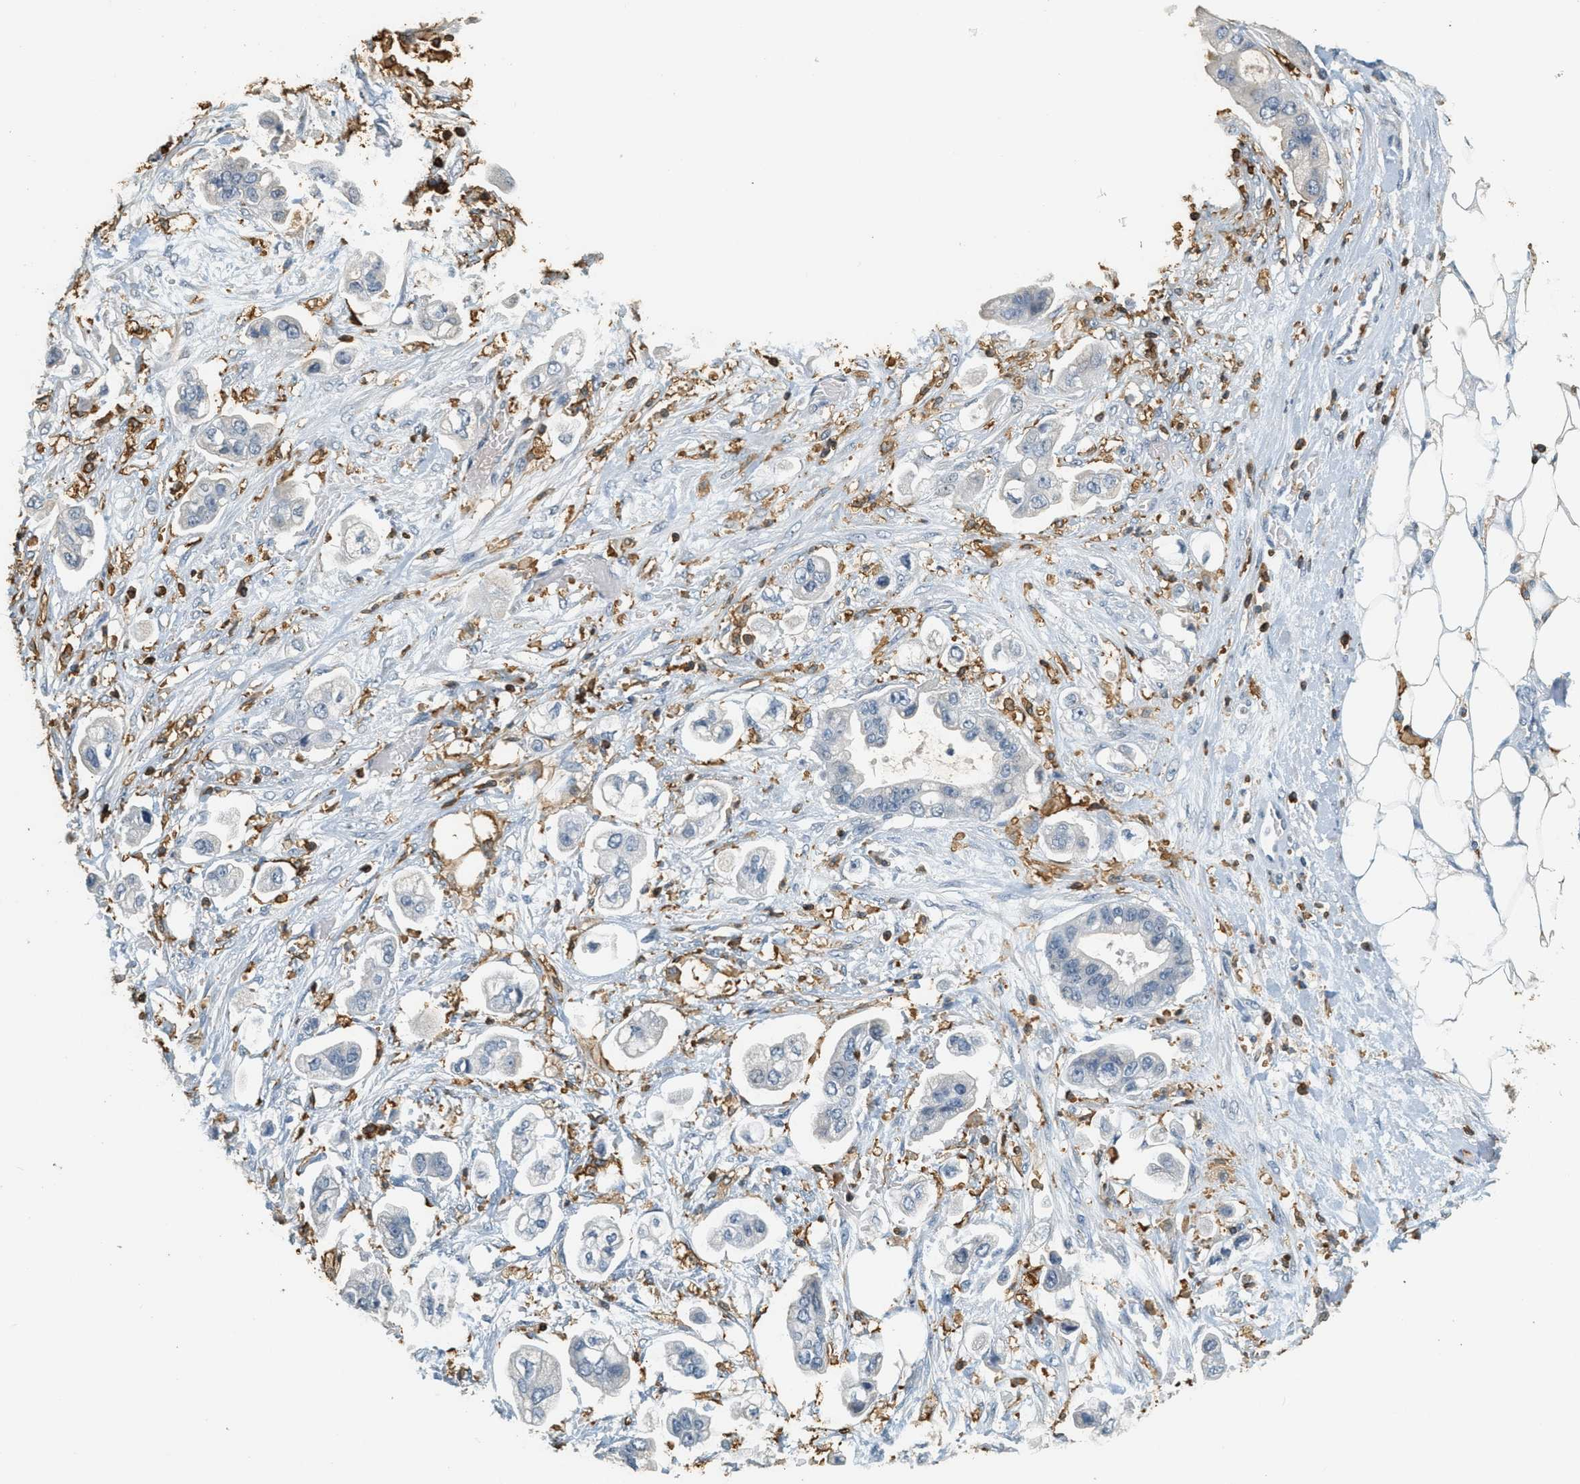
{"staining": {"intensity": "negative", "quantity": "none", "location": "none"}, "tissue": "stomach cancer", "cell_type": "Tumor cells", "image_type": "cancer", "snomed": [{"axis": "morphology", "description": "Adenocarcinoma, NOS"}, {"axis": "topography", "description": "Stomach"}], "caption": "DAB (3,3'-diaminobenzidine) immunohistochemical staining of human adenocarcinoma (stomach) exhibits no significant expression in tumor cells.", "gene": "LSP1", "patient": {"sex": "male", "age": 62}}